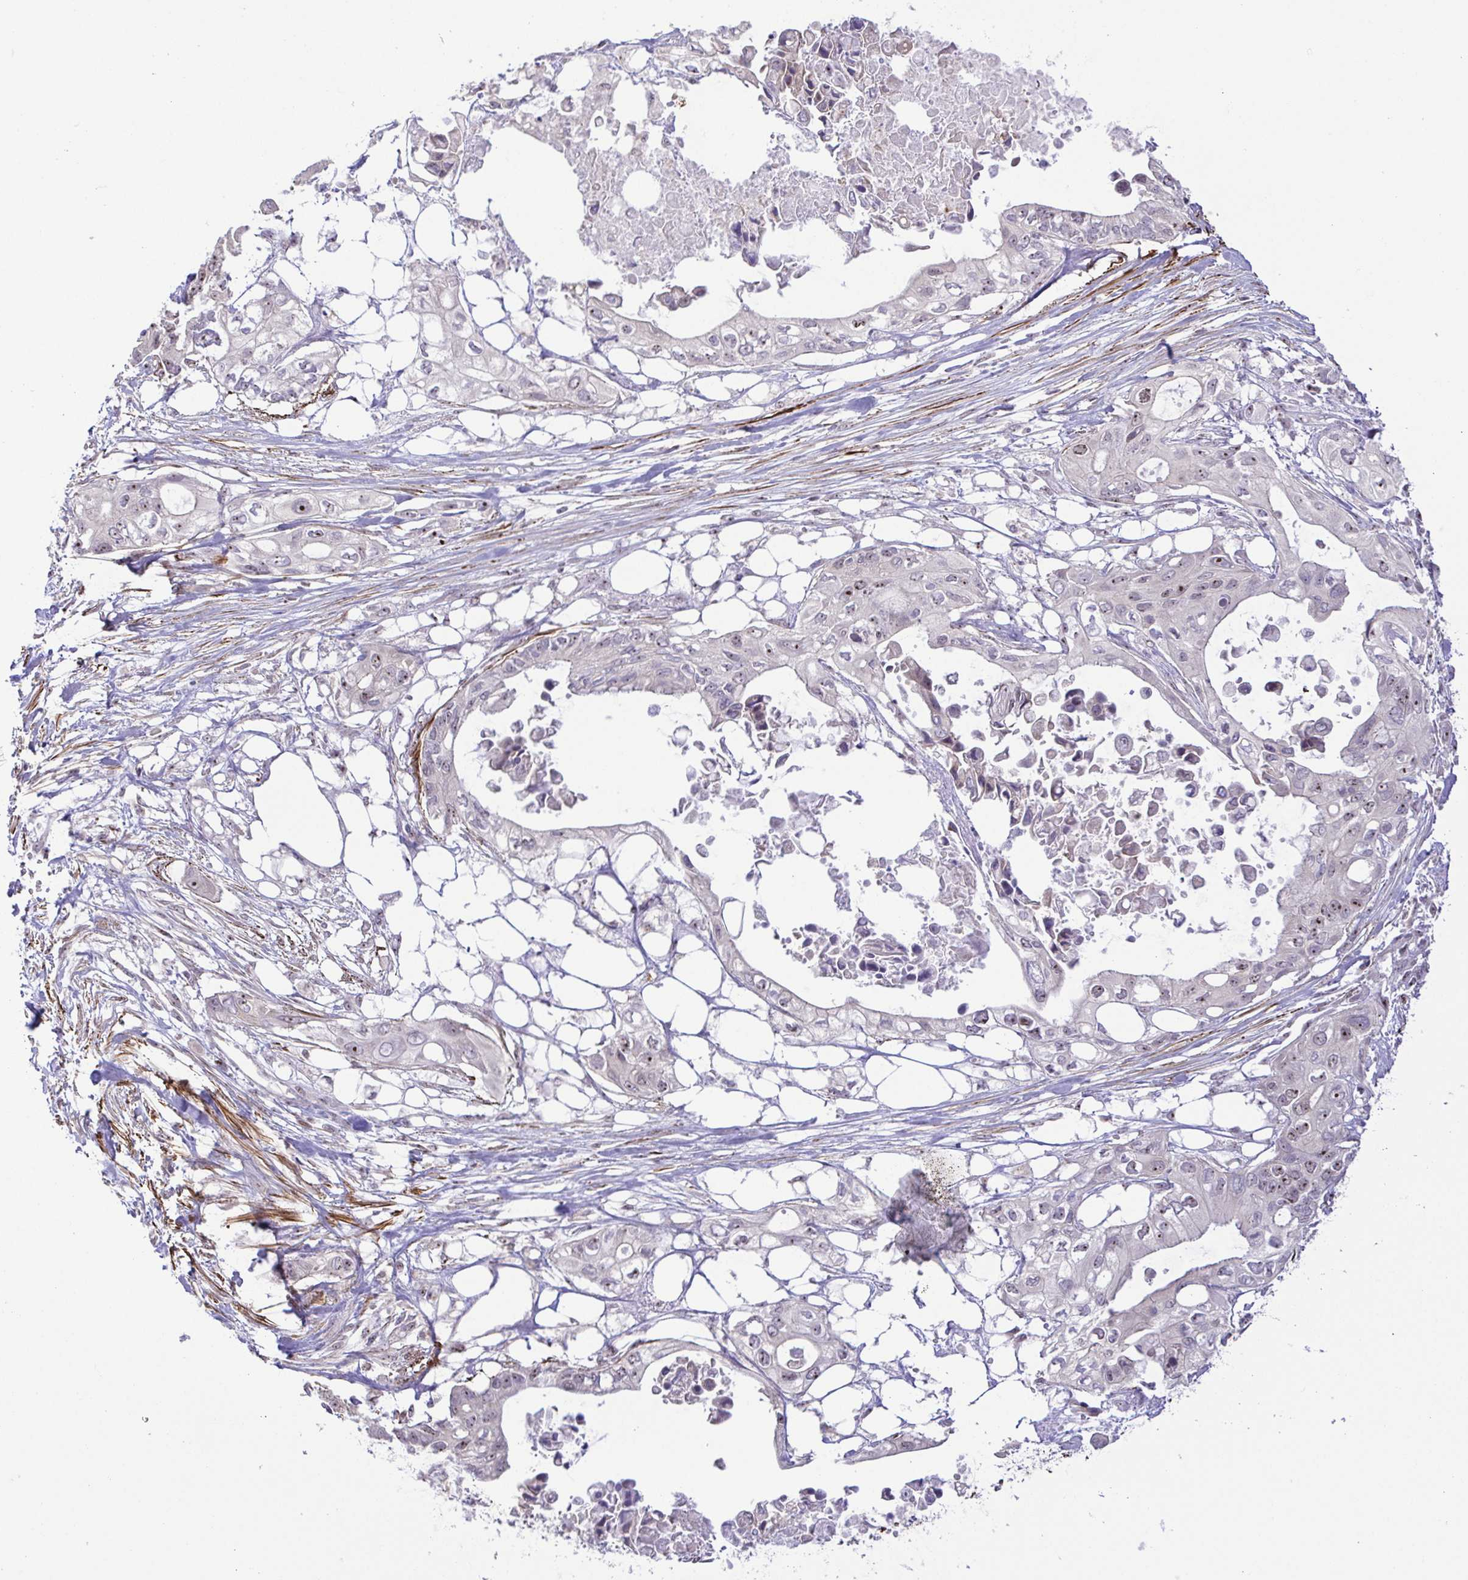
{"staining": {"intensity": "moderate", "quantity": "25%-75%", "location": "nuclear"}, "tissue": "pancreatic cancer", "cell_type": "Tumor cells", "image_type": "cancer", "snomed": [{"axis": "morphology", "description": "Adenocarcinoma, NOS"}, {"axis": "topography", "description": "Pancreas"}], "caption": "Adenocarcinoma (pancreatic) stained for a protein exhibits moderate nuclear positivity in tumor cells.", "gene": "RSL24D1", "patient": {"sex": "female", "age": 63}}